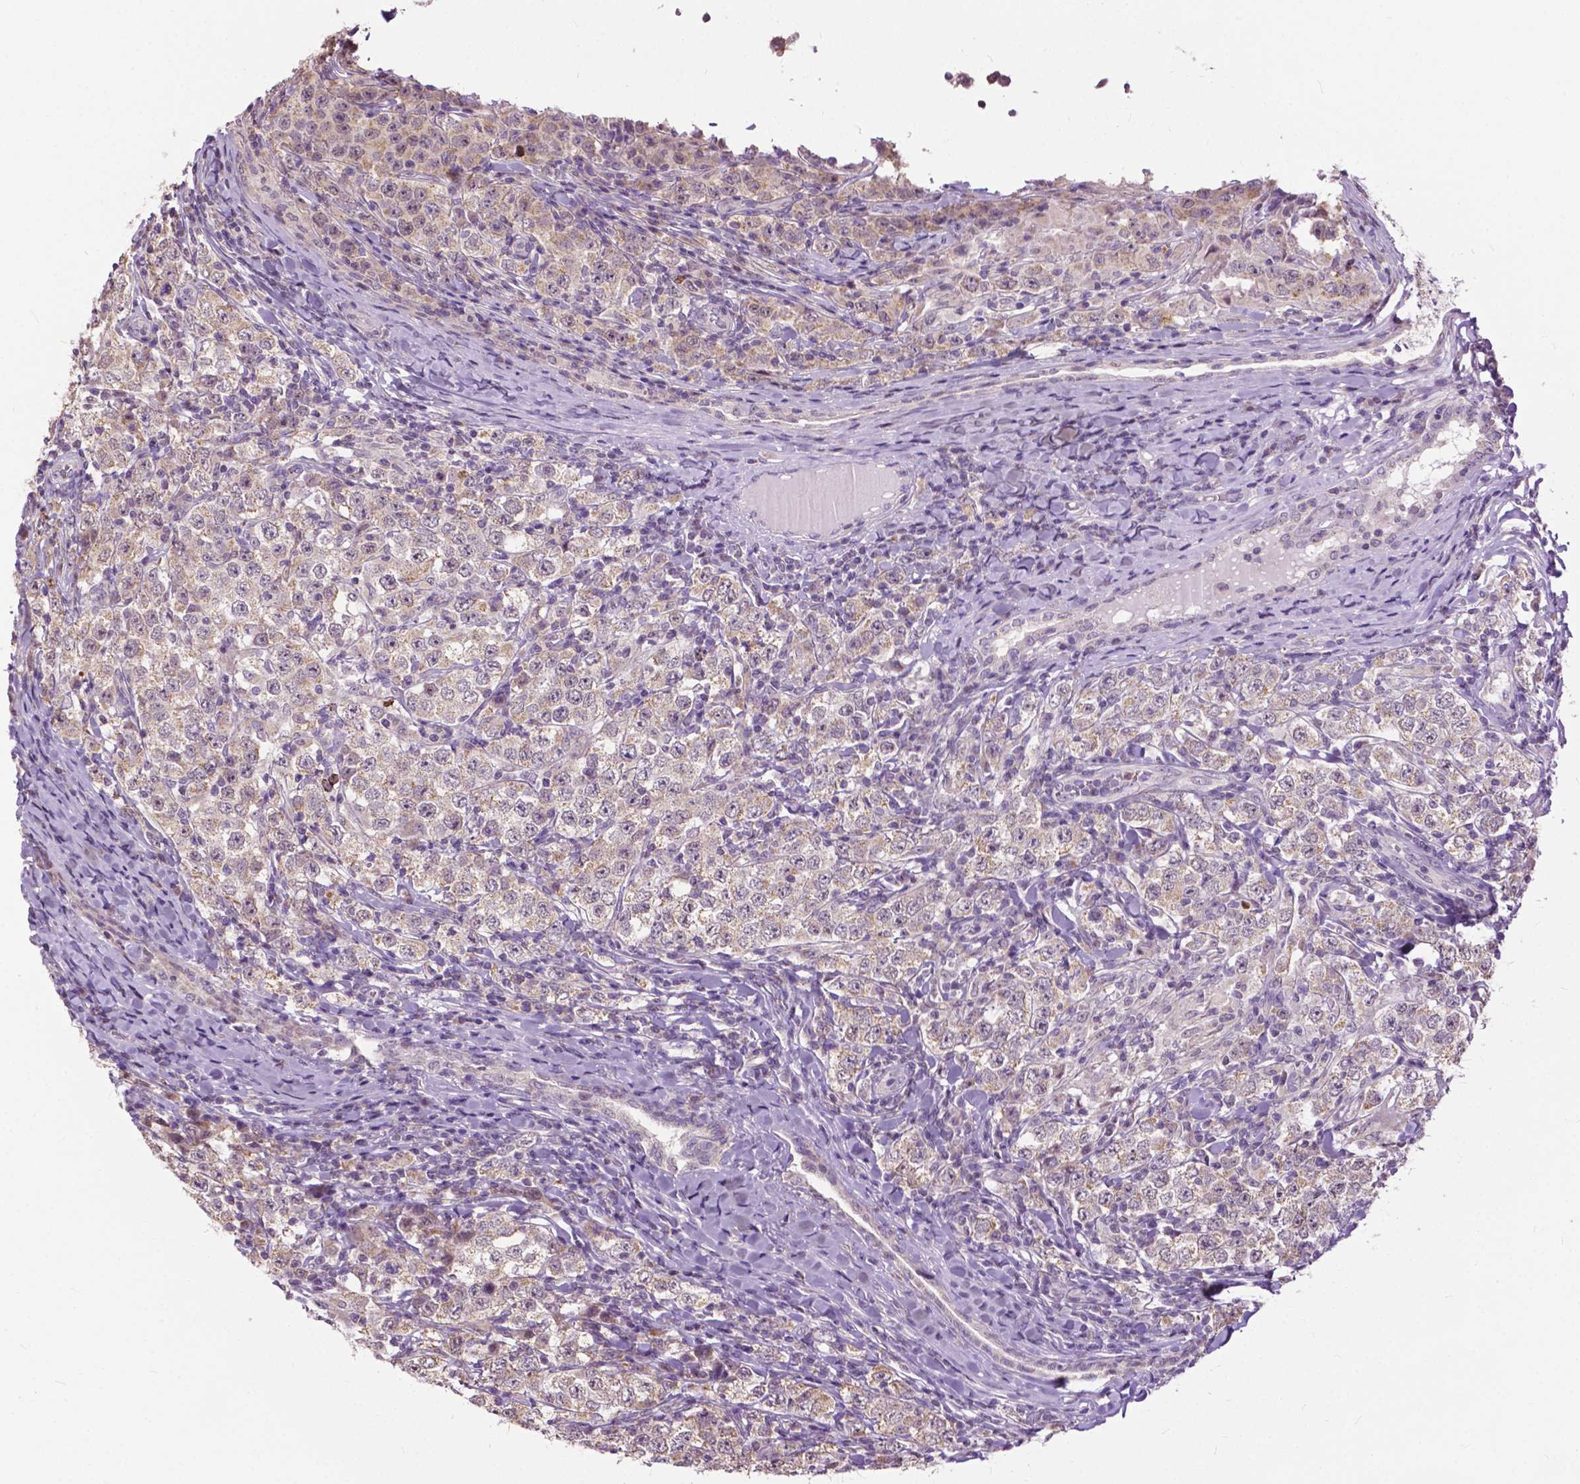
{"staining": {"intensity": "weak", "quantity": "25%-75%", "location": "cytoplasmic/membranous"}, "tissue": "testis cancer", "cell_type": "Tumor cells", "image_type": "cancer", "snomed": [{"axis": "morphology", "description": "Seminoma, NOS"}, {"axis": "morphology", "description": "Carcinoma, Embryonal, NOS"}, {"axis": "topography", "description": "Testis"}], "caption": "Immunohistochemistry (IHC) photomicrograph of neoplastic tissue: human testis cancer (embryonal carcinoma) stained using immunohistochemistry demonstrates low levels of weak protein expression localized specifically in the cytoplasmic/membranous of tumor cells, appearing as a cytoplasmic/membranous brown color.", "gene": "TTC9B", "patient": {"sex": "male", "age": 41}}